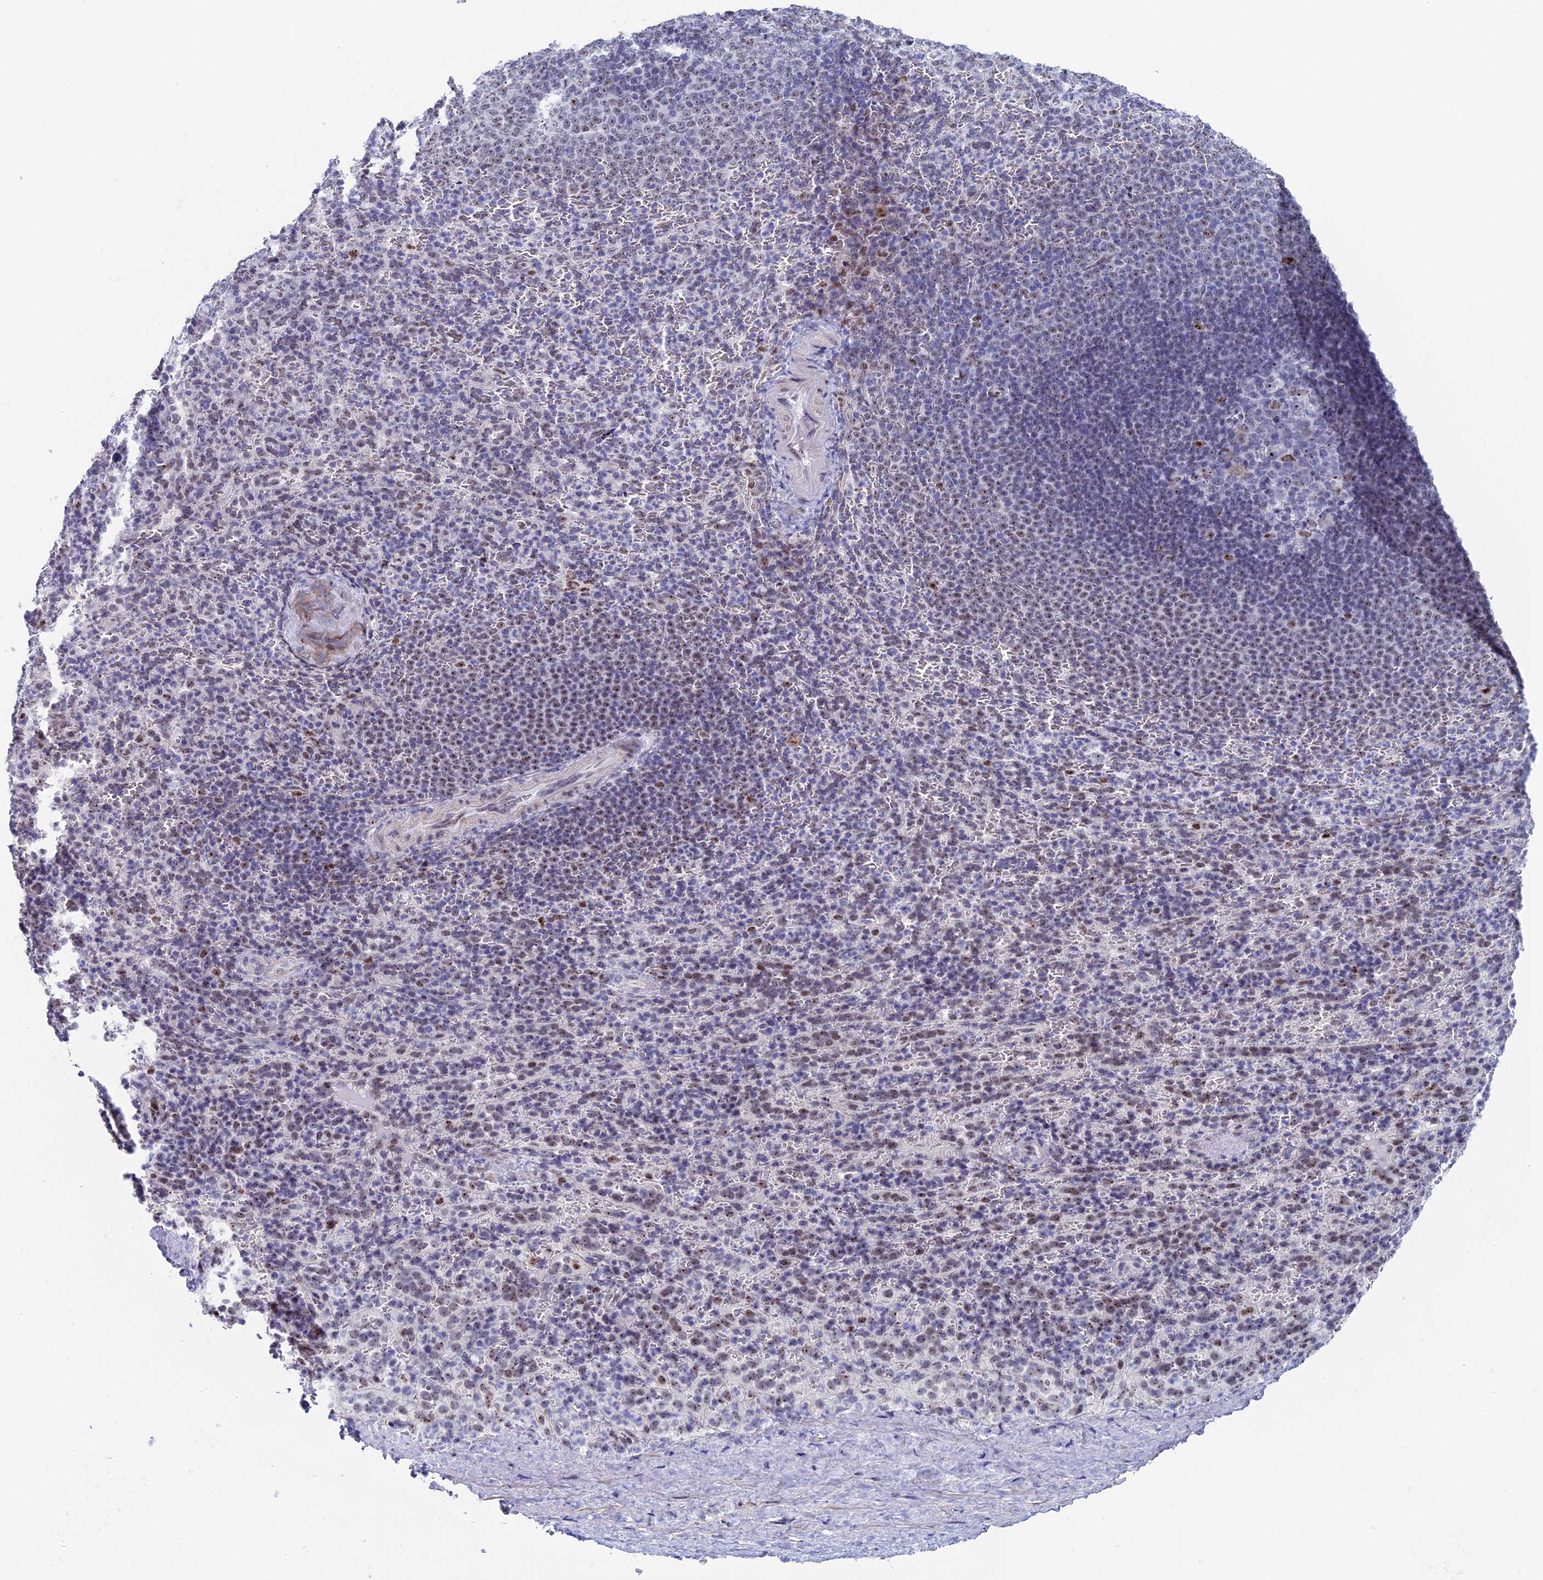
{"staining": {"intensity": "weak", "quantity": "<25%", "location": "nuclear"}, "tissue": "spleen", "cell_type": "Cells in red pulp", "image_type": "normal", "snomed": [{"axis": "morphology", "description": "Normal tissue, NOS"}, {"axis": "topography", "description": "Spleen"}], "caption": "A high-resolution histopathology image shows immunohistochemistry staining of unremarkable spleen, which displays no significant positivity in cells in red pulp. Brightfield microscopy of immunohistochemistry stained with DAB (brown) and hematoxylin (blue), captured at high magnification.", "gene": "CCDC86", "patient": {"sex": "female", "age": 21}}